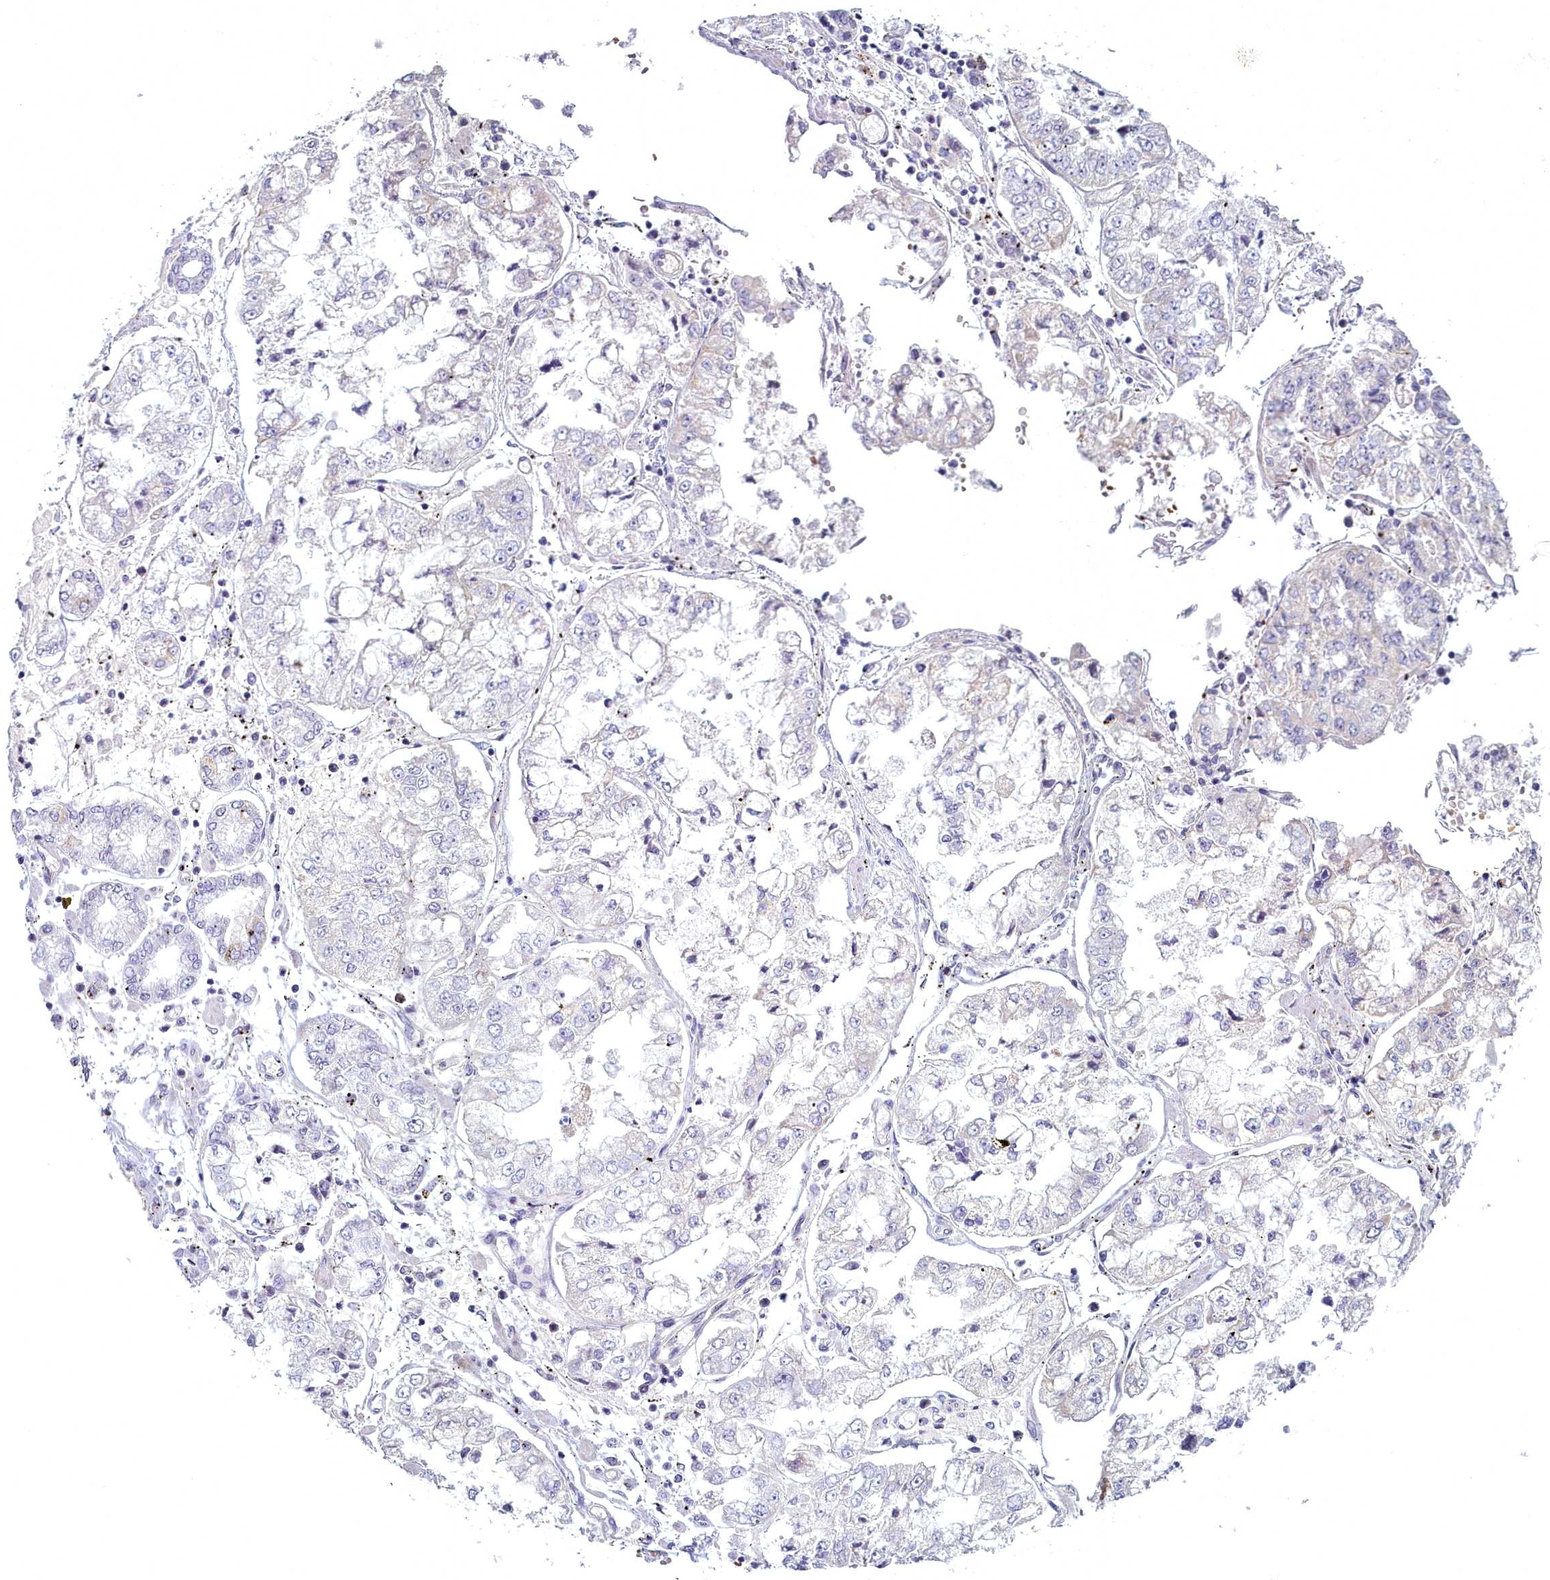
{"staining": {"intensity": "negative", "quantity": "none", "location": "none"}, "tissue": "stomach cancer", "cell_type": "Tumor cells", "image_type": "cancer", "snomed": [{"axis": "morphology", "description": "Adenocarcinoma, NOS"}, {"axis": "topography", "description": "Stomach"}], "caption": "The image demonstrates no staining of tumor cells in stomach cancer (adenocarcinoma).", "gene": "ARL15", "patient": {"sex": "male", "age": 76}}